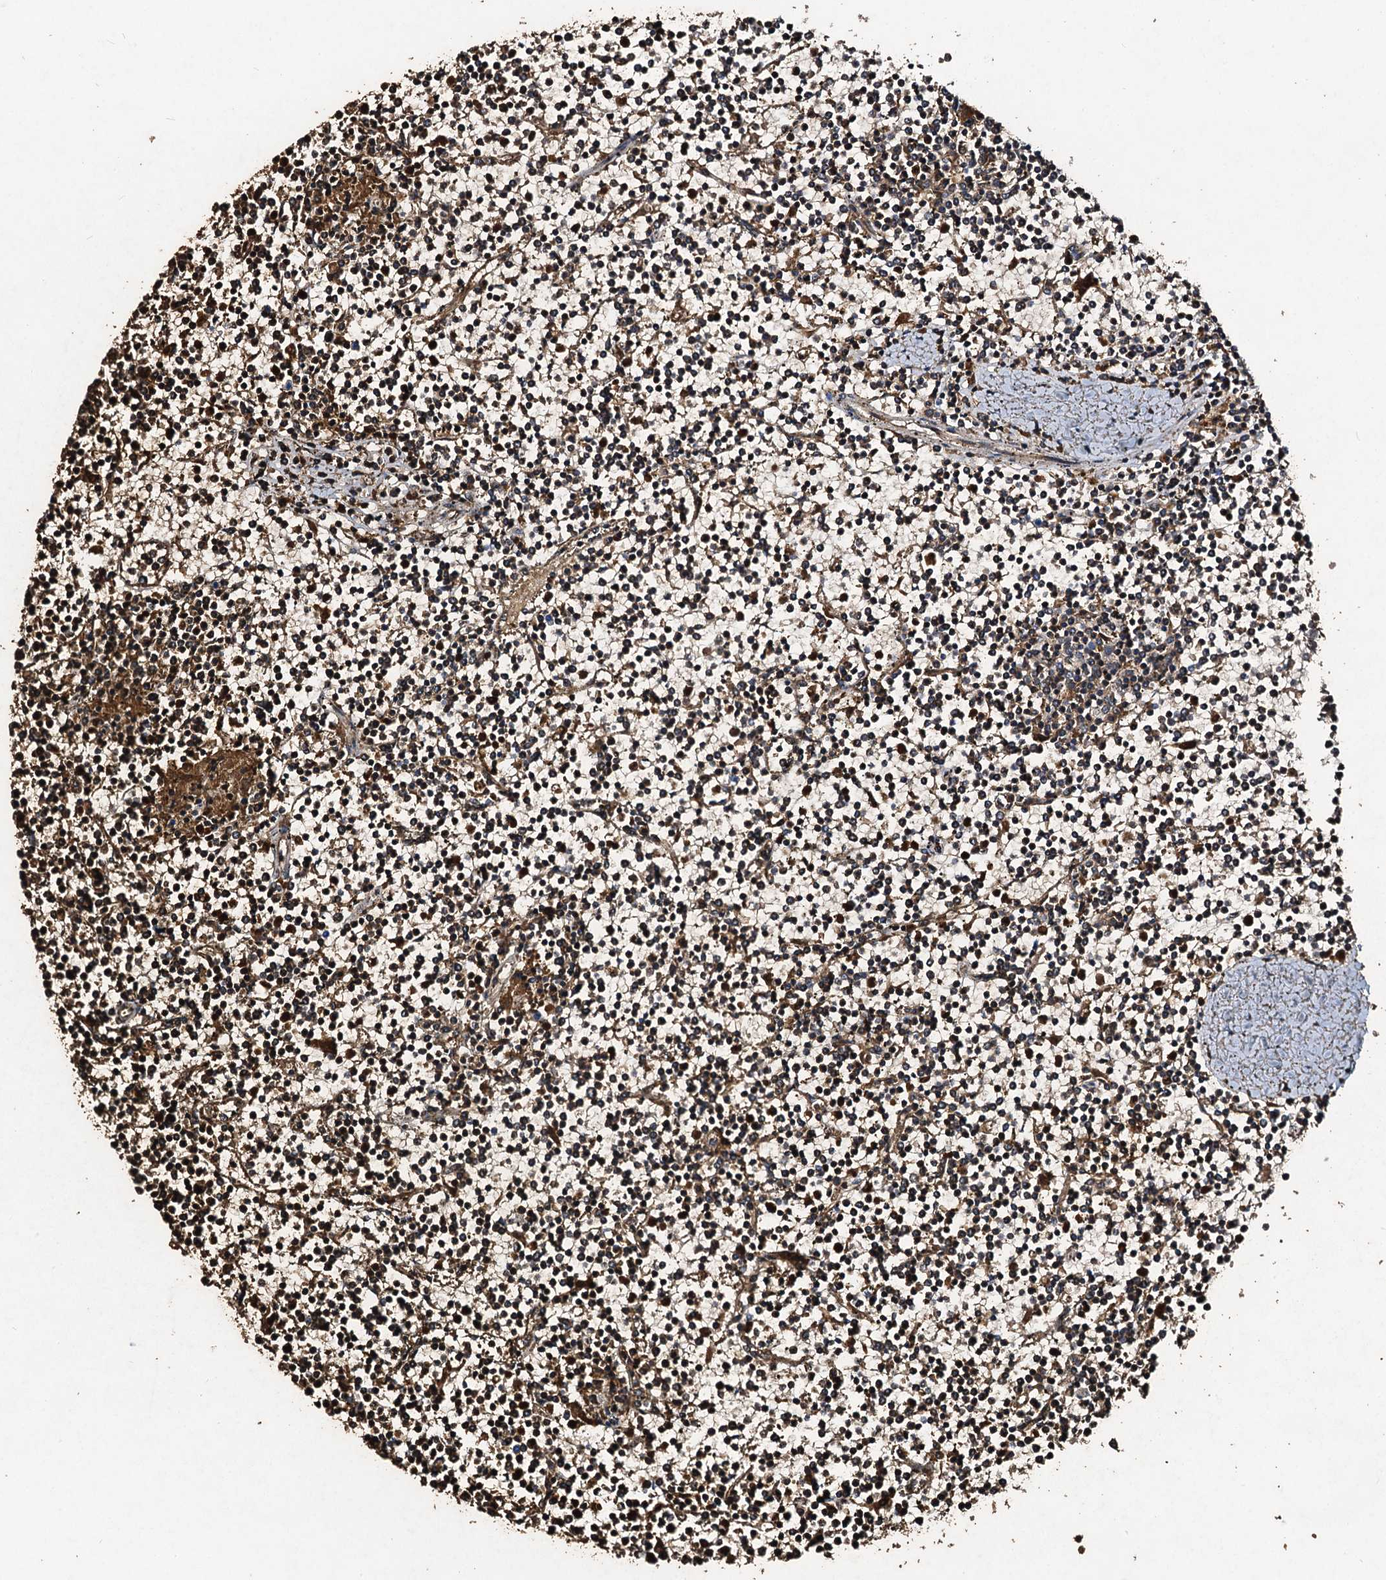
{"staining": {"intensity": "moderate", "quantity": ">75%", "location": "cytoplasmic/membranous"}, "tissue": "lymphoma", "cell_type": "Tumor cells", "image_type": "cancer", "snomed": [{"axis": "morphology", "description": "Malignant lymphoma, non-Hodgkin's type, Low grade"}, {"axis": "topography", "description": "Spleen"}], "caption": "Low-grade malignant lymphoma, non-Hodgkin's type stained with a protein marker exhibits moderate staining in tumor cells.", "gene": "NOTCH2NLA", "patient": {"sex": "female", "age": 19}}